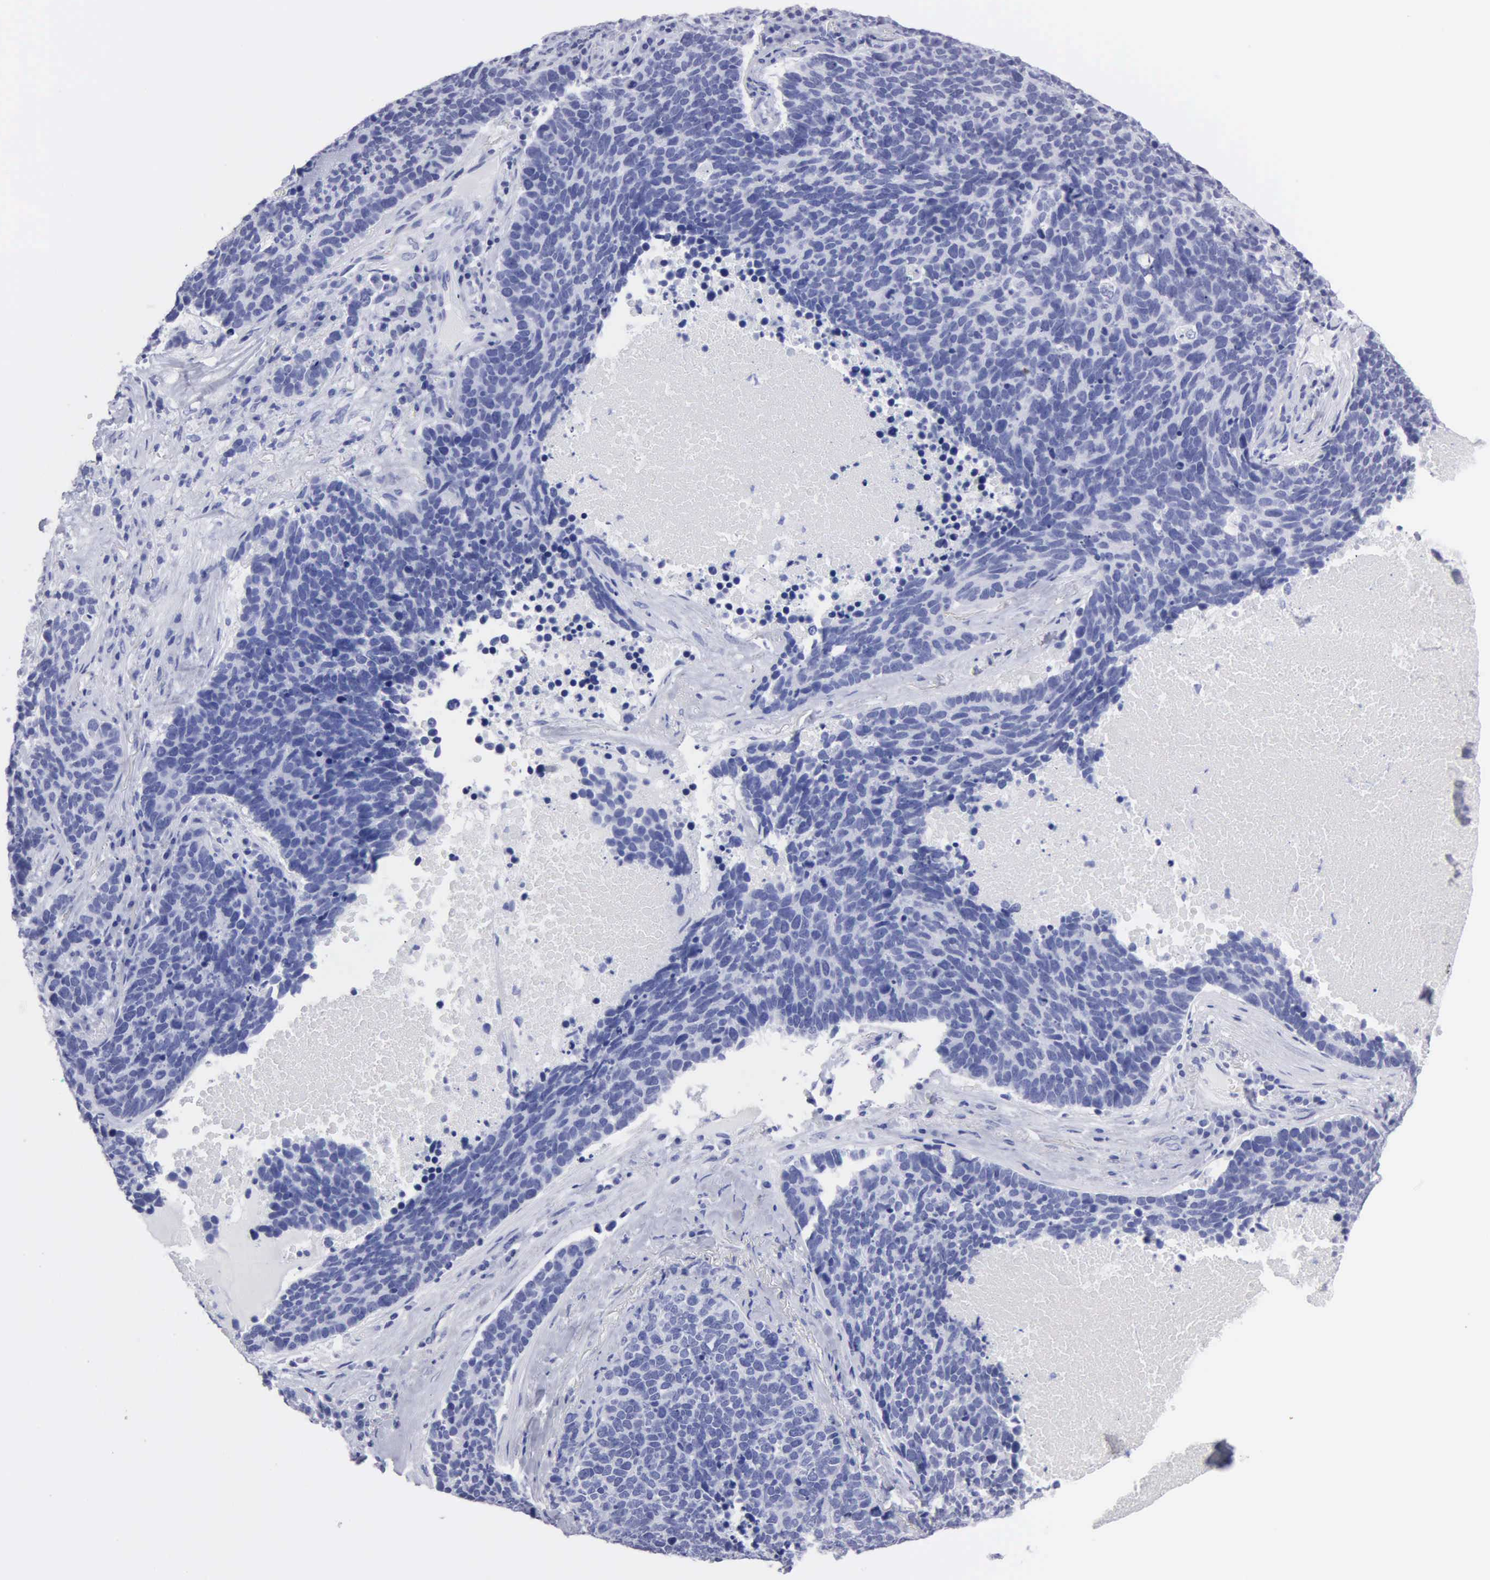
{"staining": {"intensity": "negative", "quantity": "none", "location": "none"}, "tissue": "lung cancer", "cell_type": "Tumor cells", "image_type": "cancer", "snomed": [{"axis": "morphology", "description": "Neoplasm, malignant, NOS"}, {"axis": "topography", "description": "Lung"}], "caption": "Tumor cells are negative for brown protein staining in lung neoplasm (malignant).", "gene": "CYP19A1", "patient": {"sex": "female", "age": 75}}